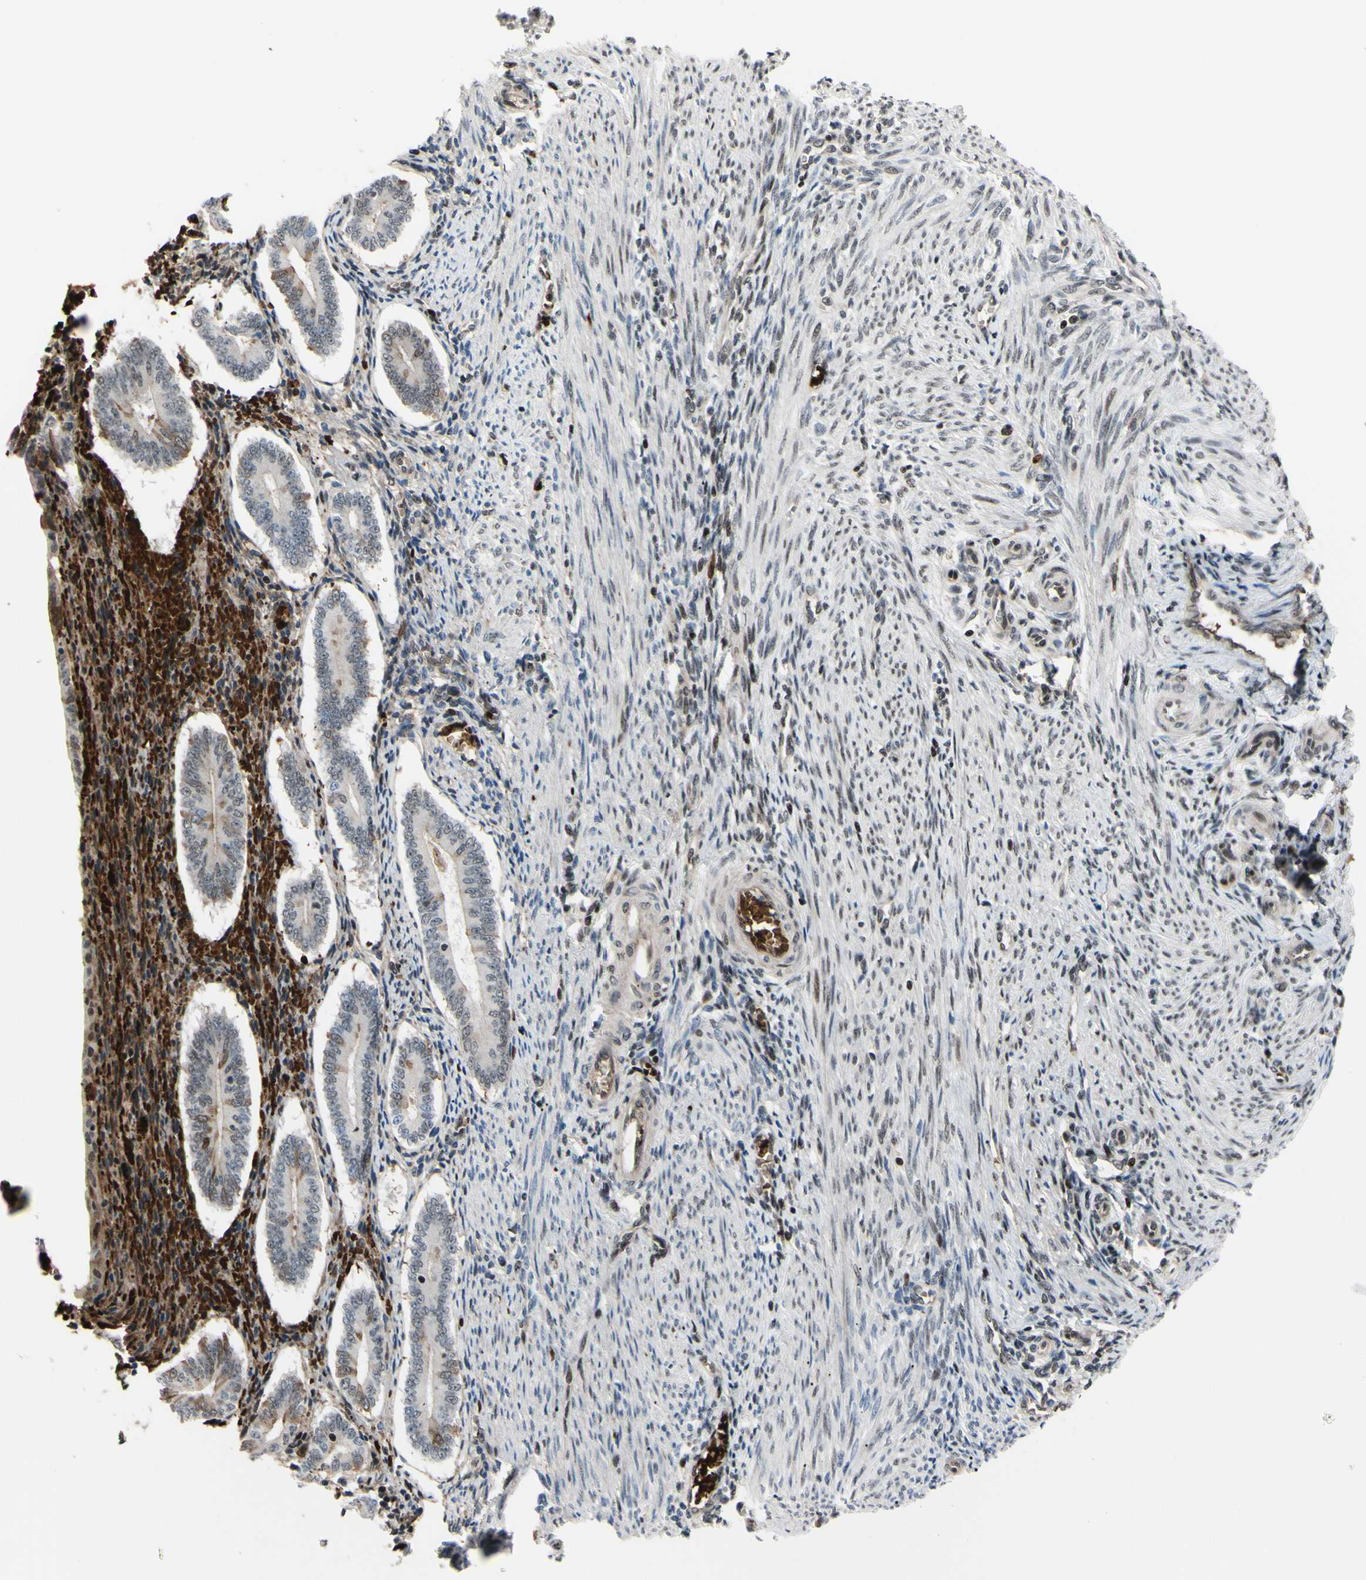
{"staining": {"intensity": "strong", "quantity": ">75%", "location": "nuclear"}, "tissue": "endometrium", "cell_type": "Cells in endometrial stroma", "image_type": "normal", "snomed": [{"axis": "morphology", "description": "Normal tissue, NOS"}, {"axis": "topography", "description": "Endometrium"}], "caption": "Strong nuclear positivity is appreciated in about >75% of cells in endometrial stroma in normal endometrium.", "gene": "THAP12", "patient": {"sex": "female", "age": 42}}